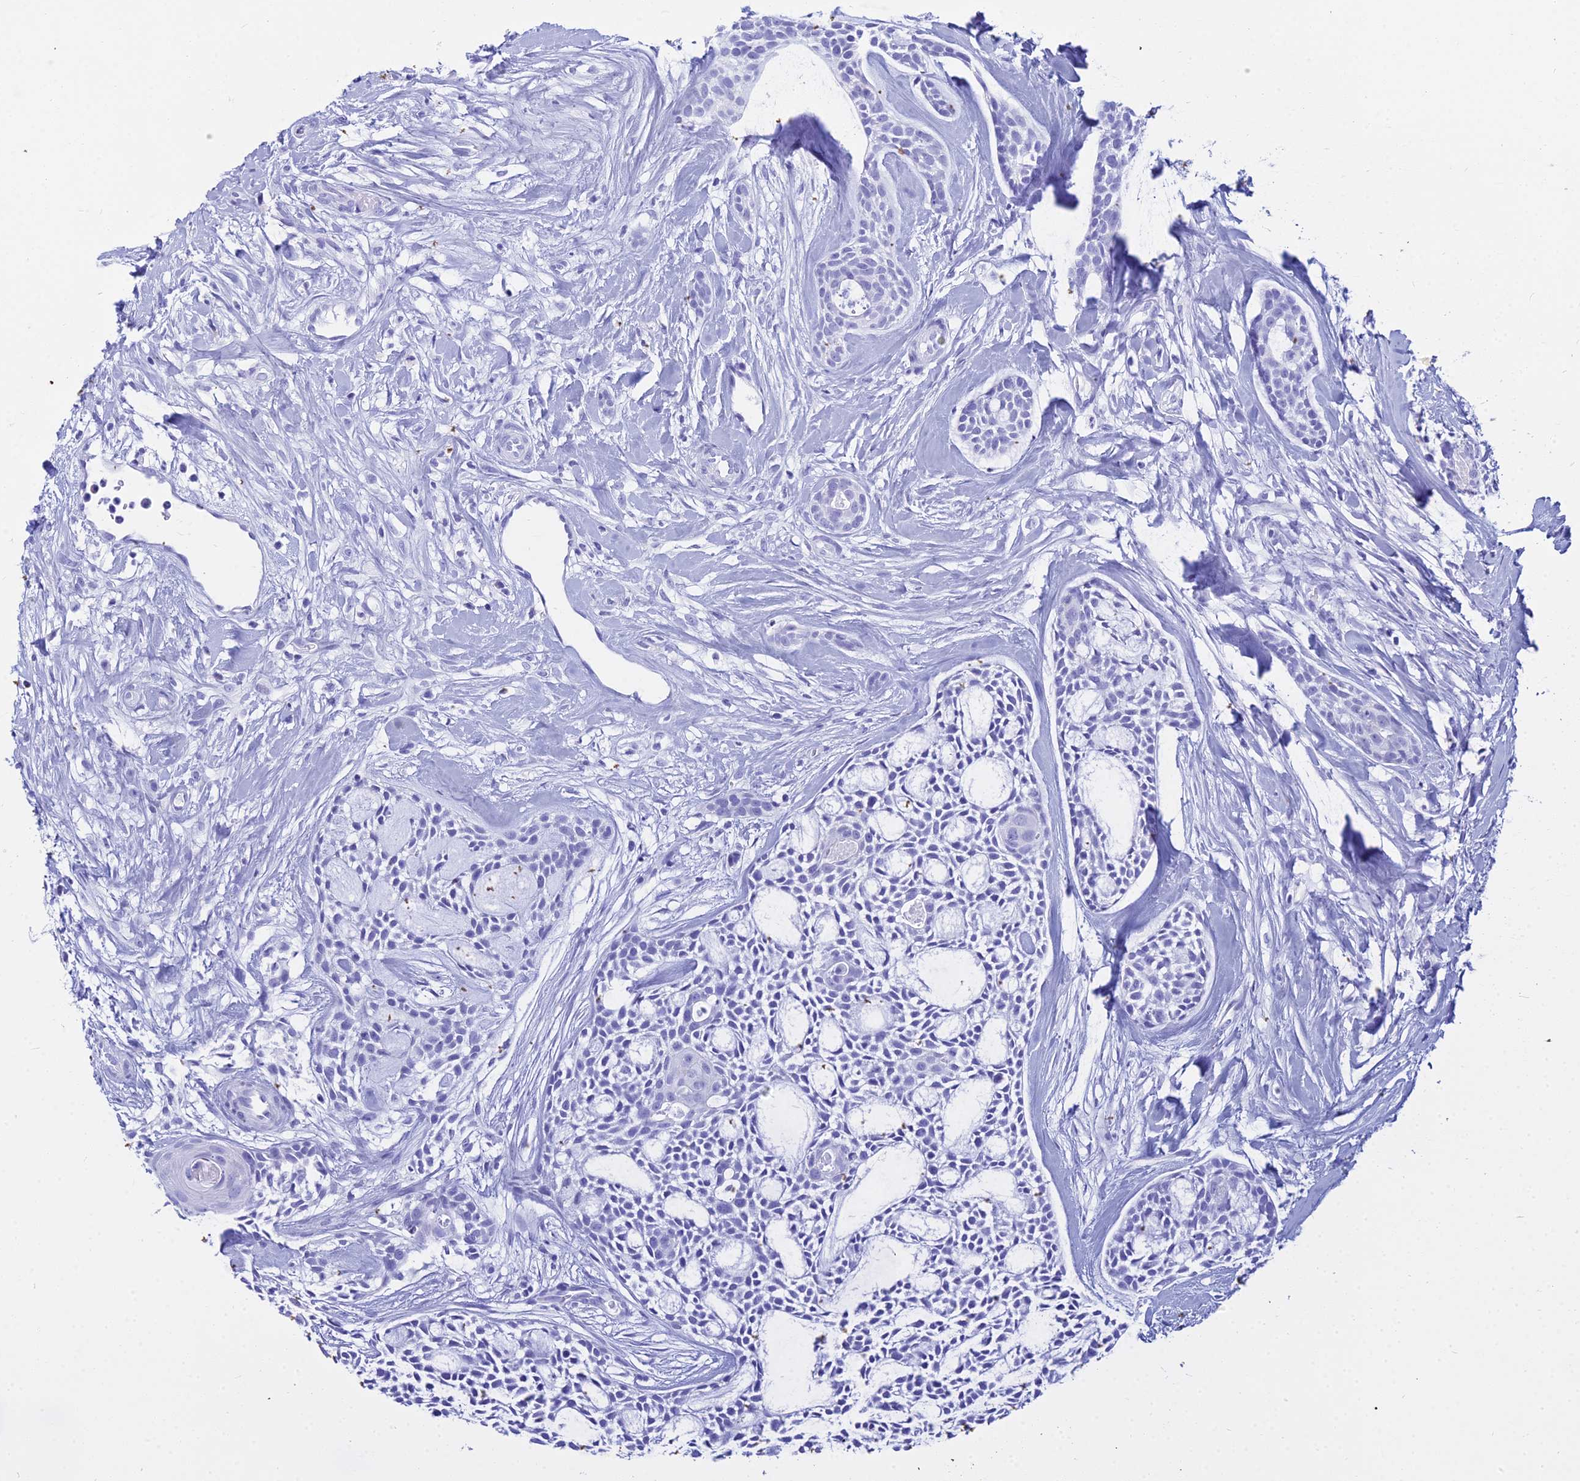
{"staining": {"intensity": "negative", "quantity": "none", "location": "none"}, "tissue": "head and neck cancer", "cell_type": "Tumor cells", "image_type": "cancer", "snomed": [{"axis": "morphology", "description": "Adenocarcinoma, NOS"}, {"axis": "topography", "description": "Subcutis"}, {"axis": "topography", "description": "Head-Neck"}], "caption": "This image is of head and neck adenocarcinoma stained with immunohistochemistry to label a protein in brown with the nuclei are counter-stained blue. There is no expression in tumor cells. (IHC, brightfield microscopy, high magnification).", "gene": "ZNF442", "patient": {"sex": "female", "age": 73}}